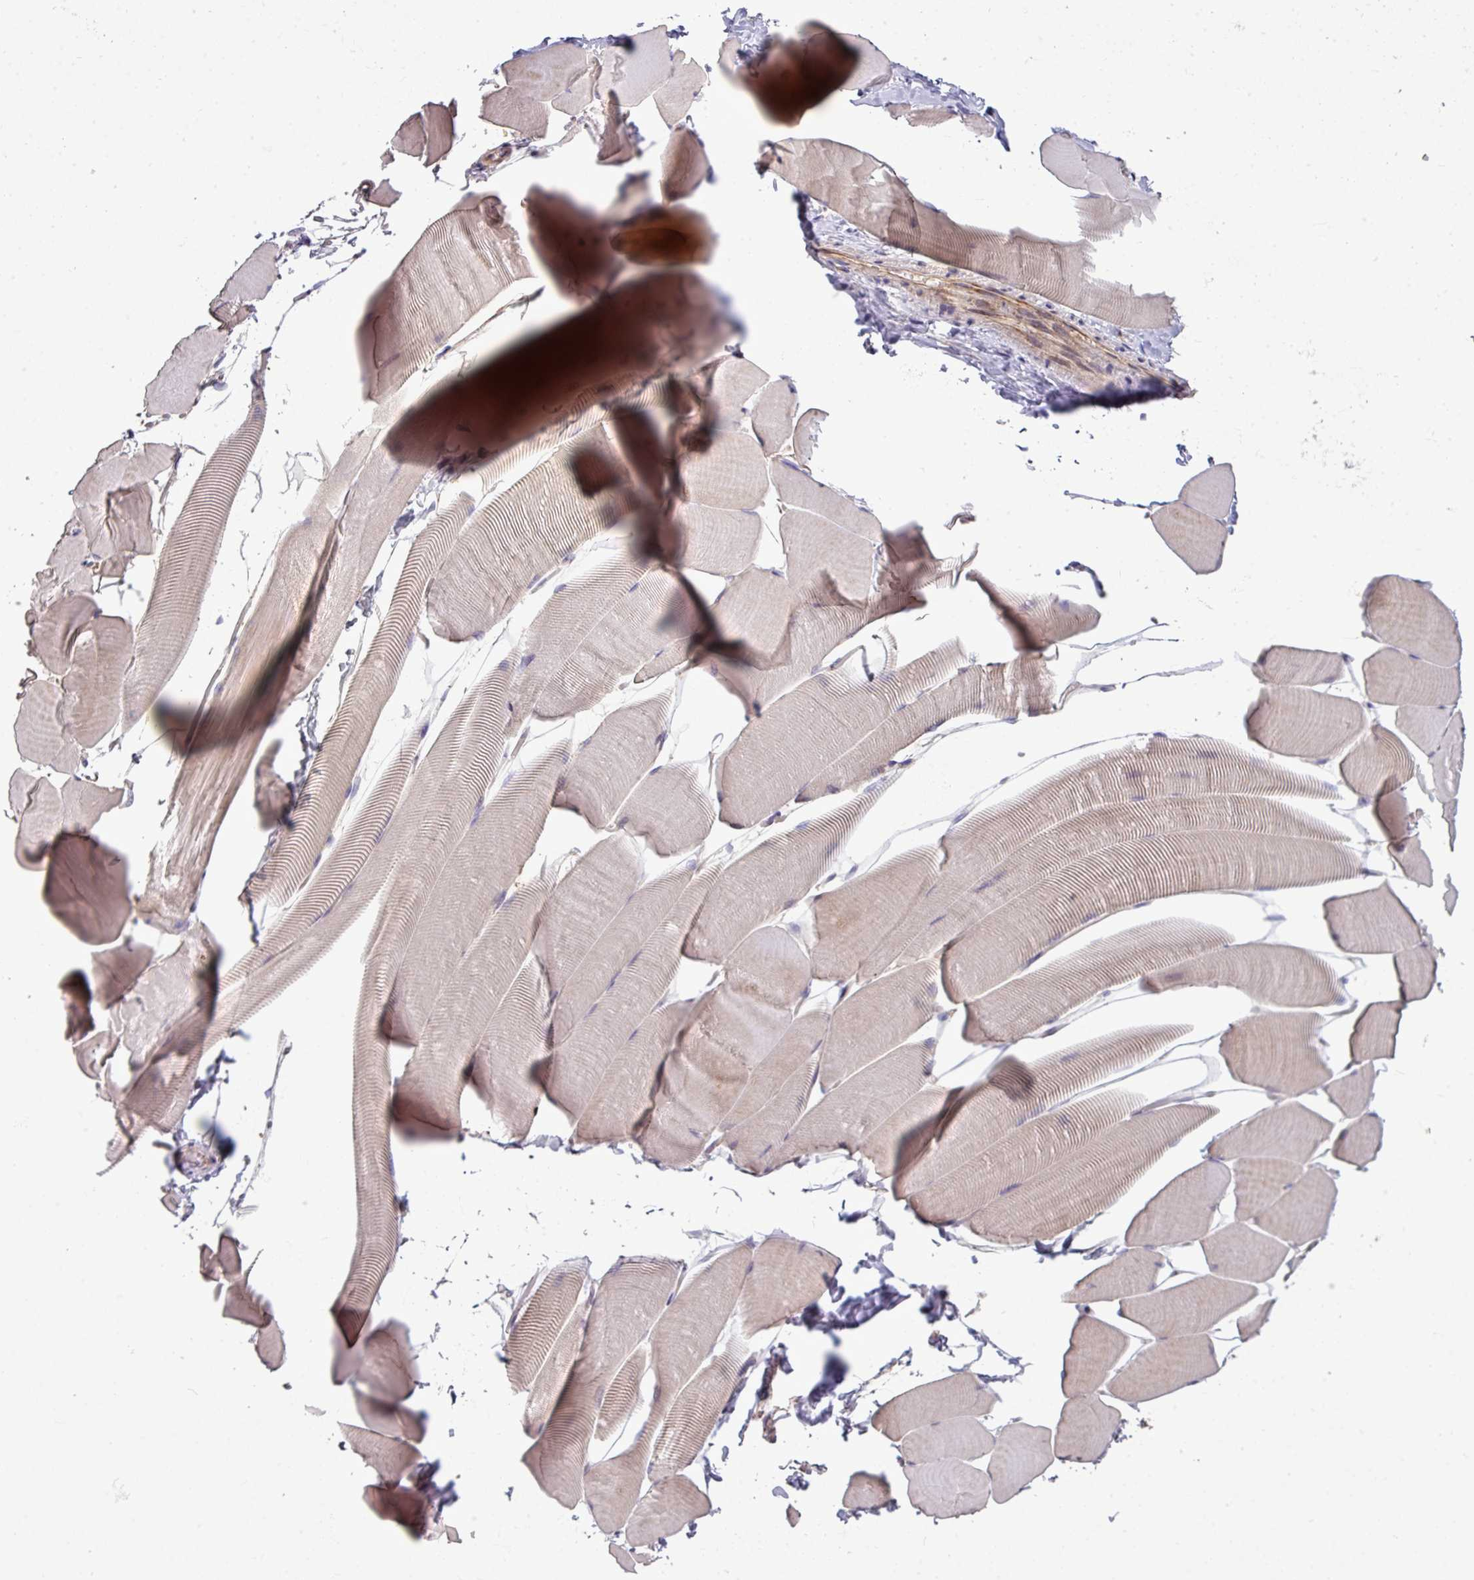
{"staining": {"intensity": "moderate", "quantity": "25%-75%", "location": "cytoplasmic/membranous"}, "tissue": "skeletal muscle", "cell_type": "Myocytes", "image_type": "normal", "snomed": [{"axis": "morphology", "description": "Normal tissue, NOS"}, {"axis": "topography", "description": "Skeletal muscle"}], "caption": "Immunohistochemical staining of unremarkable human skeletal muscle shows 25%-75% levels of moderate cytoplasmic/membranous protein positivity in about 25%-75% of myocytes.", "gene": "PAPLN", "patient": {"sex": "male", "age": 25}}